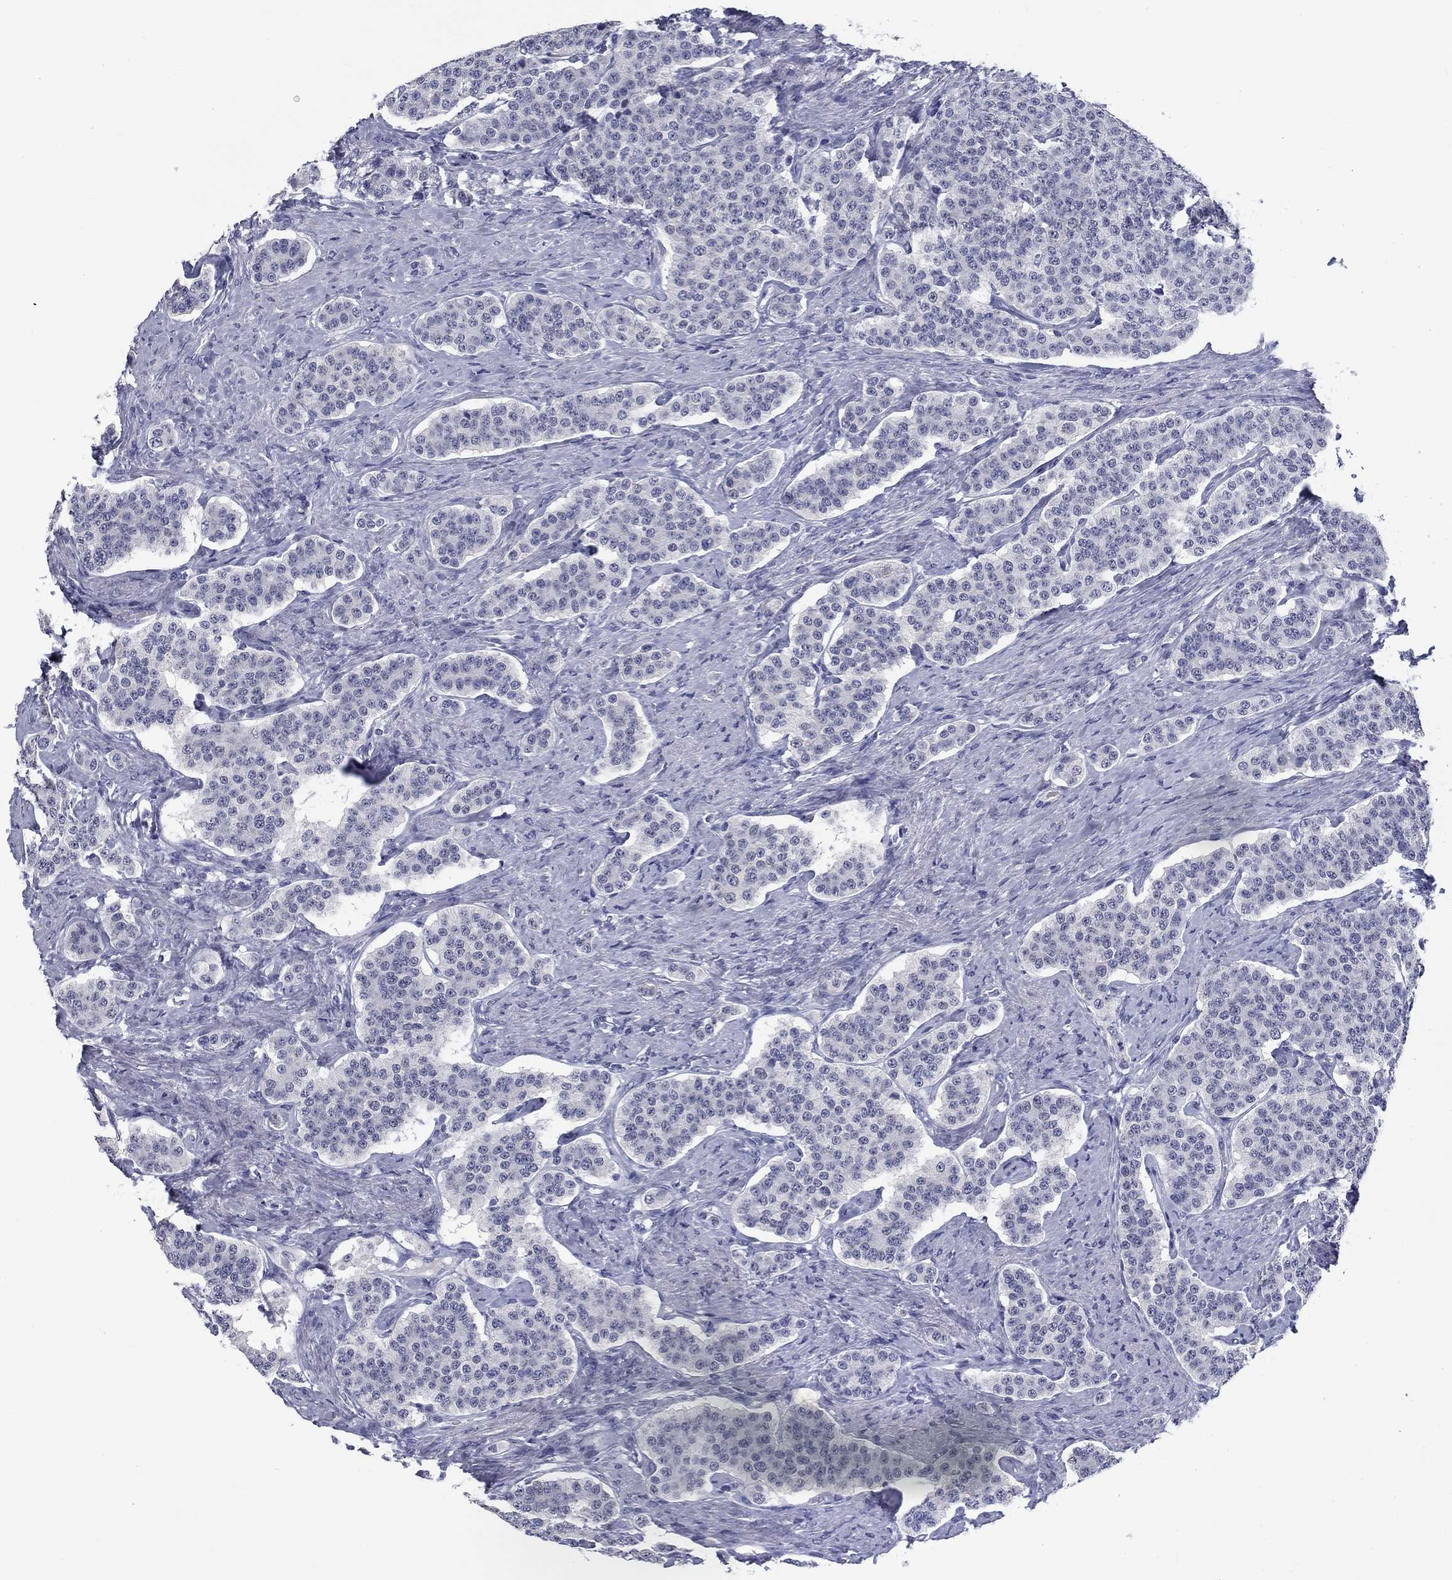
{"staining": {"intensity": "negative", "quantity": "none", "location": "none"}, "tissue": "carcinoid", "cell_type": "Tumor cells", "image_type": "cancer", "snomed": [{"axis": "morphology", "description": "Carcinoid, malignant, NOS"}, {"axis": "topography", "description": "Small intestine"}], "caption": "Carcinoid stained for a protein using IHC demonstrates no staining tumor cells.", "gene": "ELAVL4", "patient": {"sex": "female", "age": 58}}